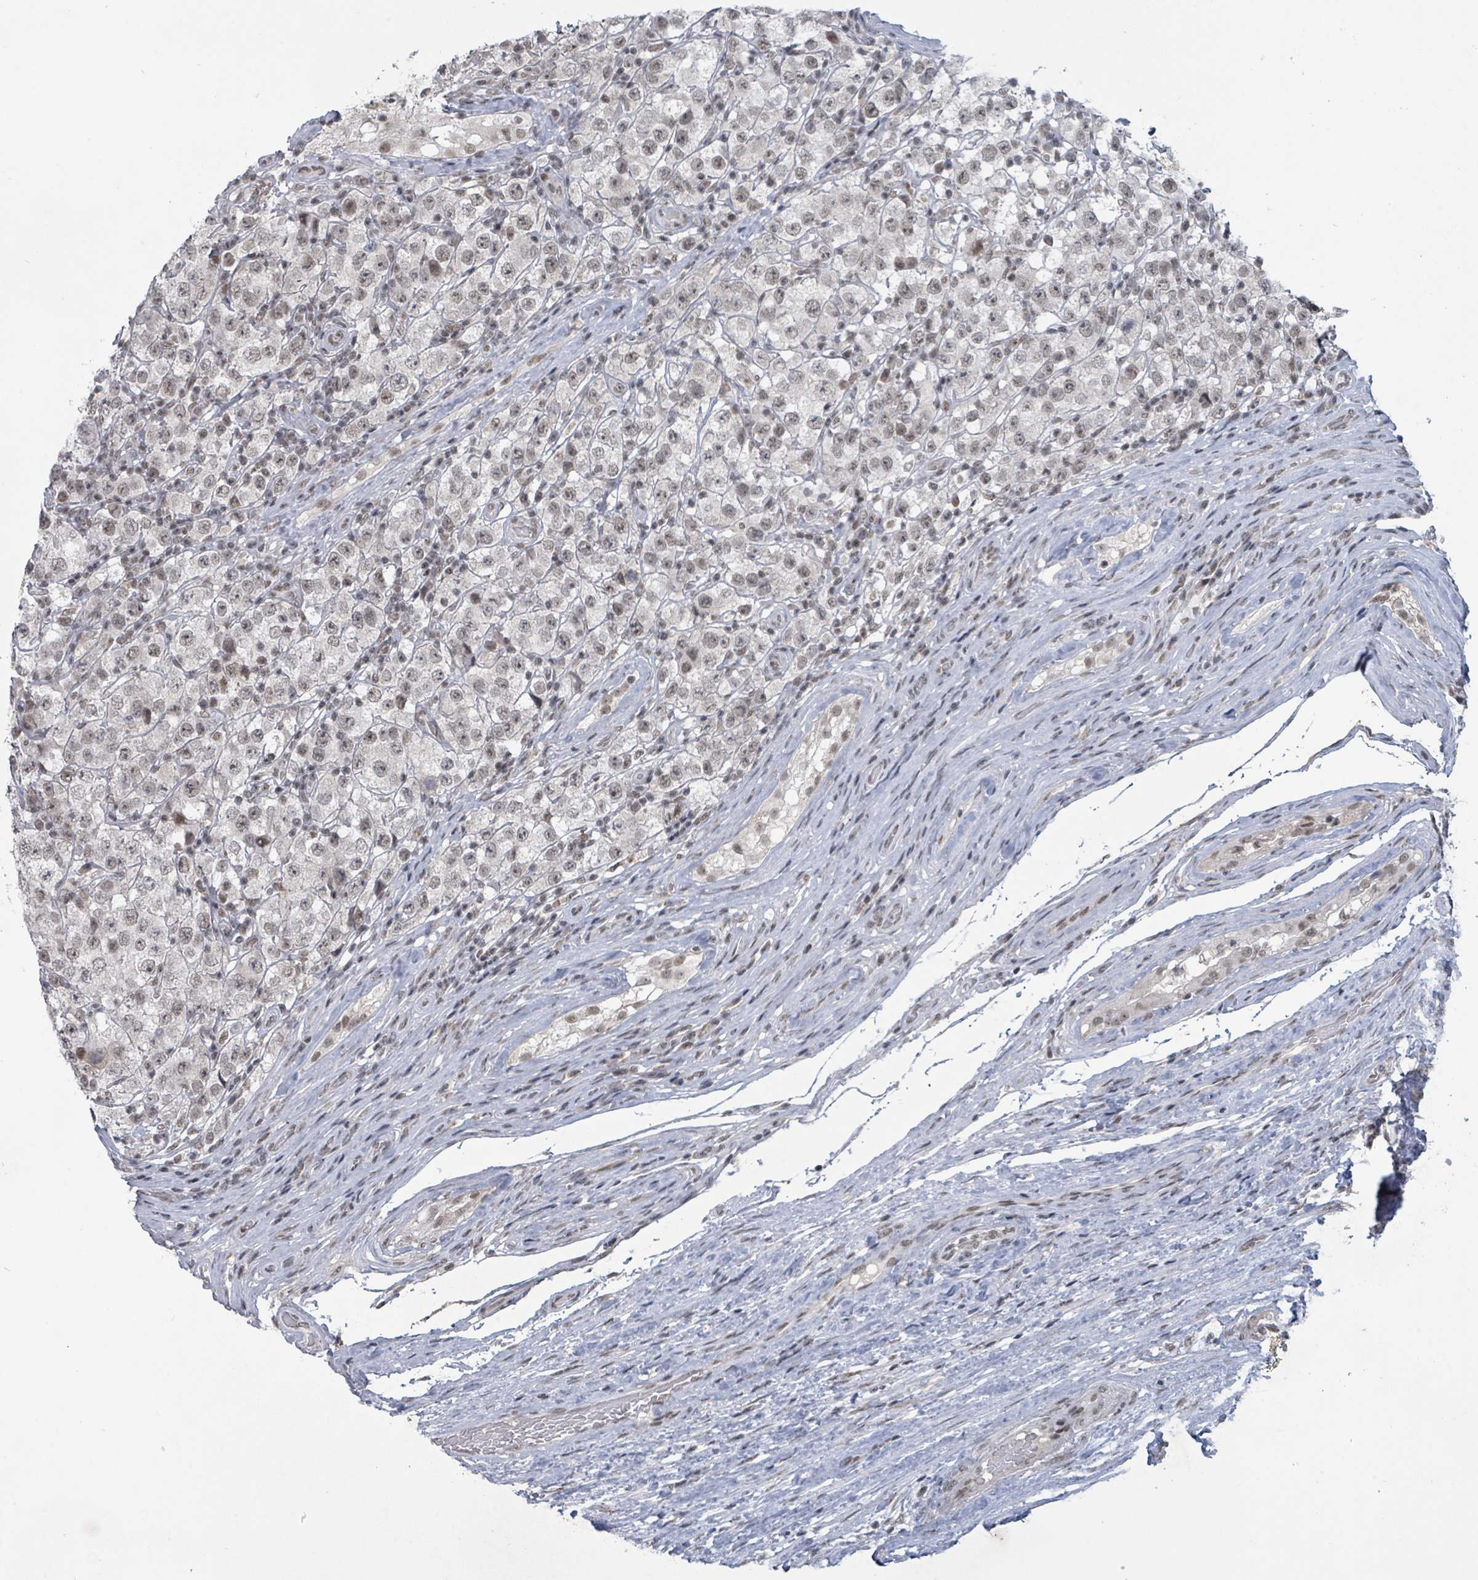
{"staining": {"intensity": "weak", "quantity": ">75%", "location": "nuclear"}, "tissue": "testis cancer", "cell_type": "Tumor cells", "image_type": "cancer", "snomed": [{"axis": "morphology", "description": "Seminoma, NOS"}, {"axis": "morphology", "description": "Carcinoma, Embryonal, NOS"}, {"axis": "topography", "description": "Testis"}], "caption": "This is an image of immunohistochemistry staining of seminoma (testis), which shows weak expression in the nuclear of tumor cells.", "gene": "BANP", "patient": {"sex": "male", "age": 41}}